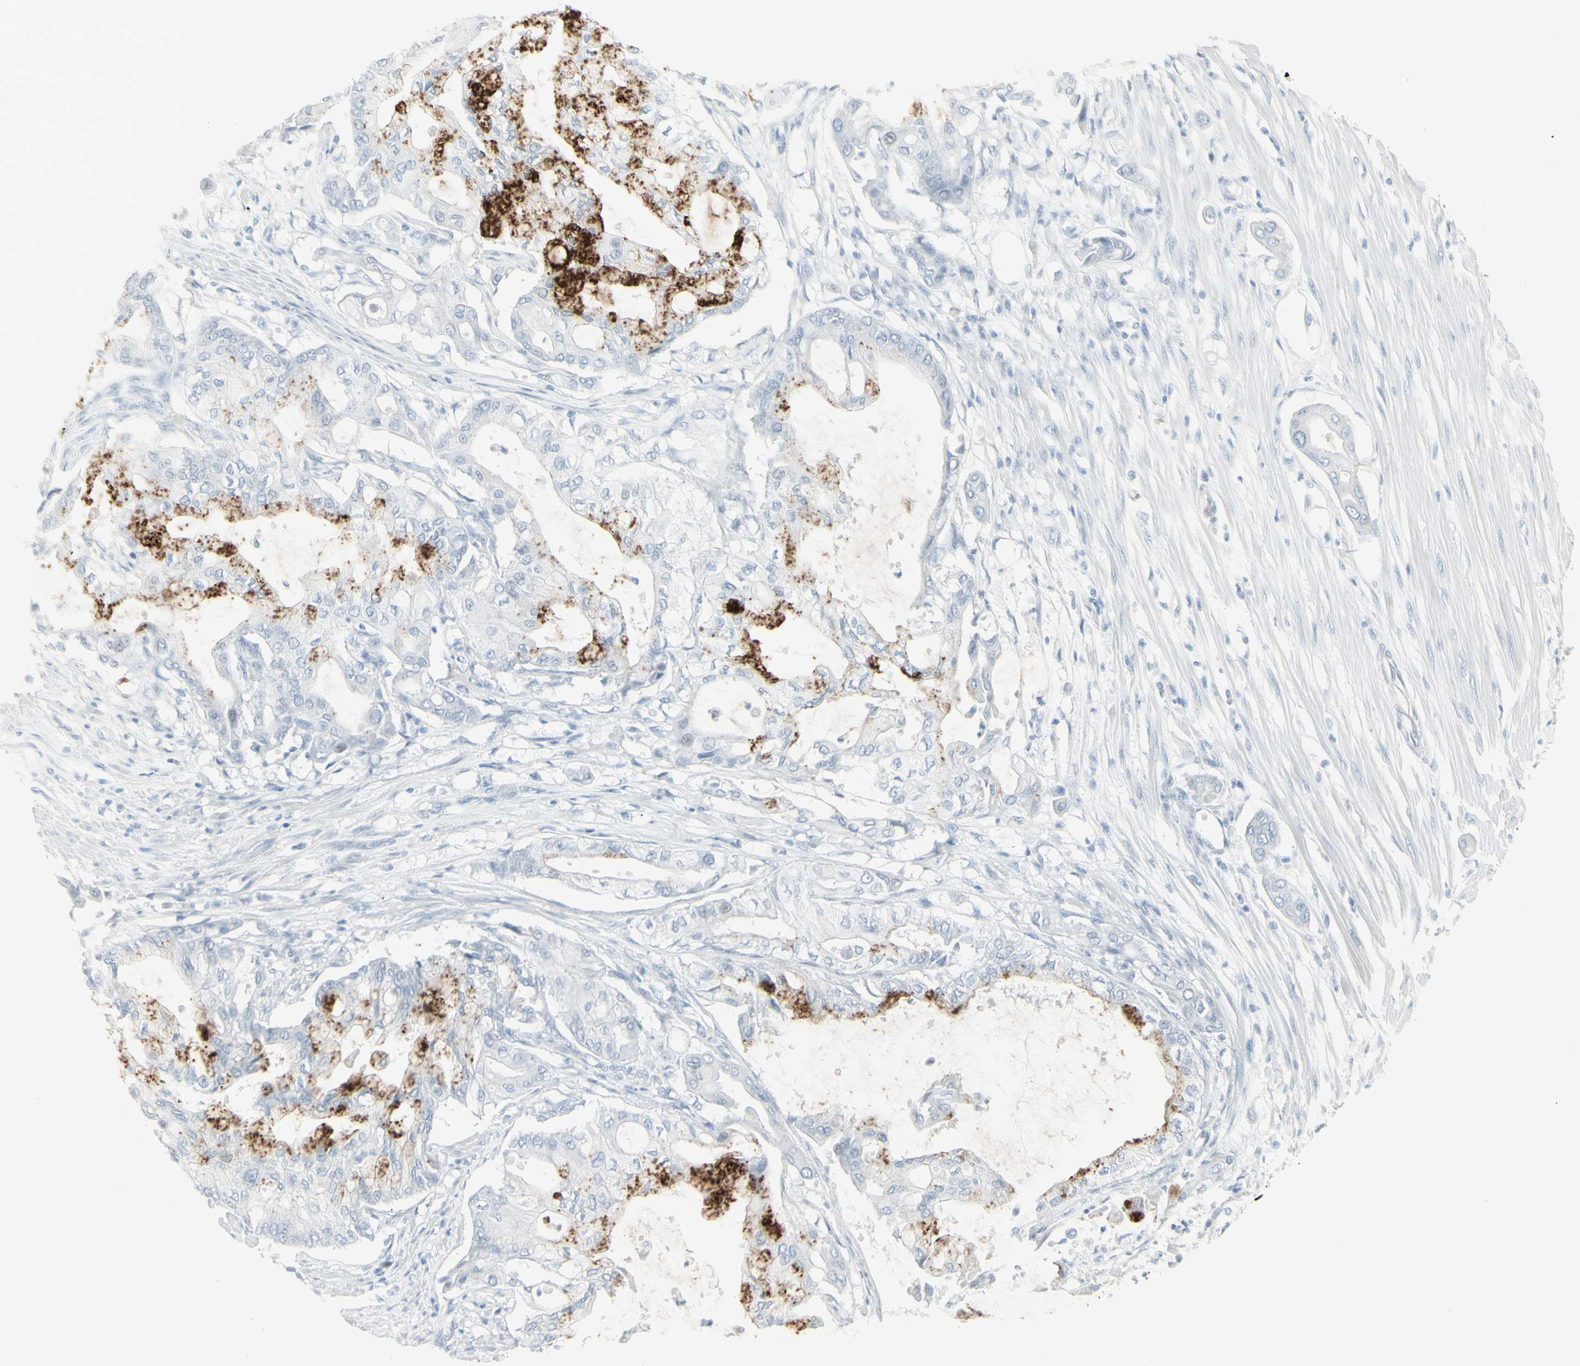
{"staining": {"intensity": "strong", "quantity": "25%-75%", "location": "cytoplasmic/membranous"}, "tissue": "pancreatic cancer", "cell_type": "Tumor cells", "image_type": "cancer", "snomed": [{"axis": "morphology", "description": "Adenocarcinoma, NOS"}, {"axis": "morphology", "description": "Adenocarcinoma, metastatic, NOS"}, {"axis": "topography", "description": "Lymph node"}, {"axis": "topography", "description": "Pancreas"}, {"axis": "topography", "description": "Duodenum"}], "caption": "A brown stain highlights strong cytoplasmic/membranous expression of a protein in pancreatic cancer (adenocarcinoma) tumor cells.", "gene": "YBX2", "patient": {"sex": "female", "age": 64}}